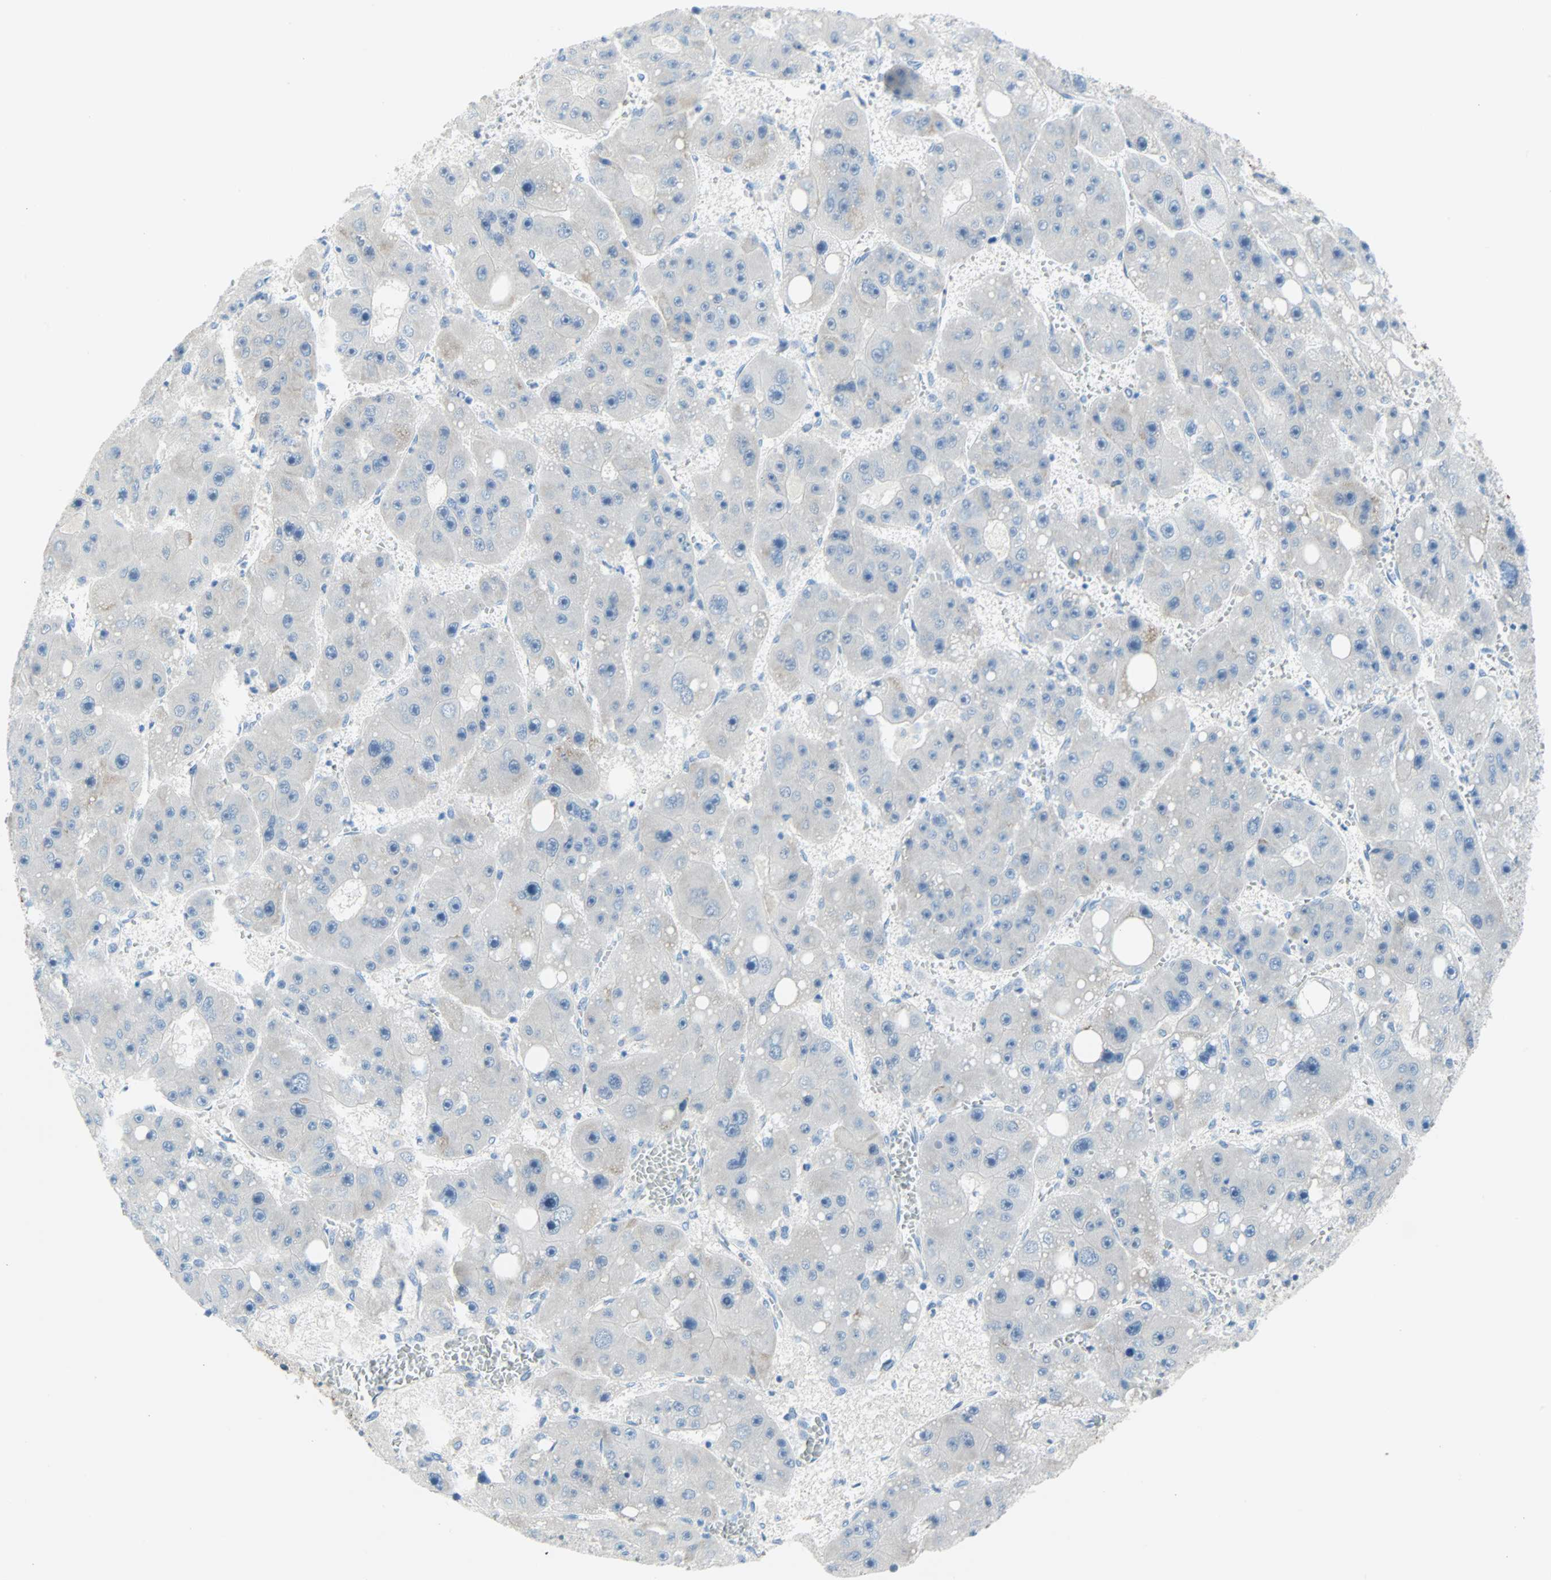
{"staining": {"intensity": "negative", "quantity": "none", "location": "none"}, "tissue": "liver cancer", "cell_type": "Tumor cells", "image_type": "cancer", "snomed": [{"axis": "morphology", "description": "Carcinoma, Hepatocellular, NOS"}, {"axis": "topography", "description": "Liver"}], "caption": "A high-resolution photomicrograph shows IHC staining of liver cancer (hepatocellular carcinoma), which shows no significant positivity in tumor cells.", "gene": "PDPN", "patient": {"sex": "female", "age": 61}}